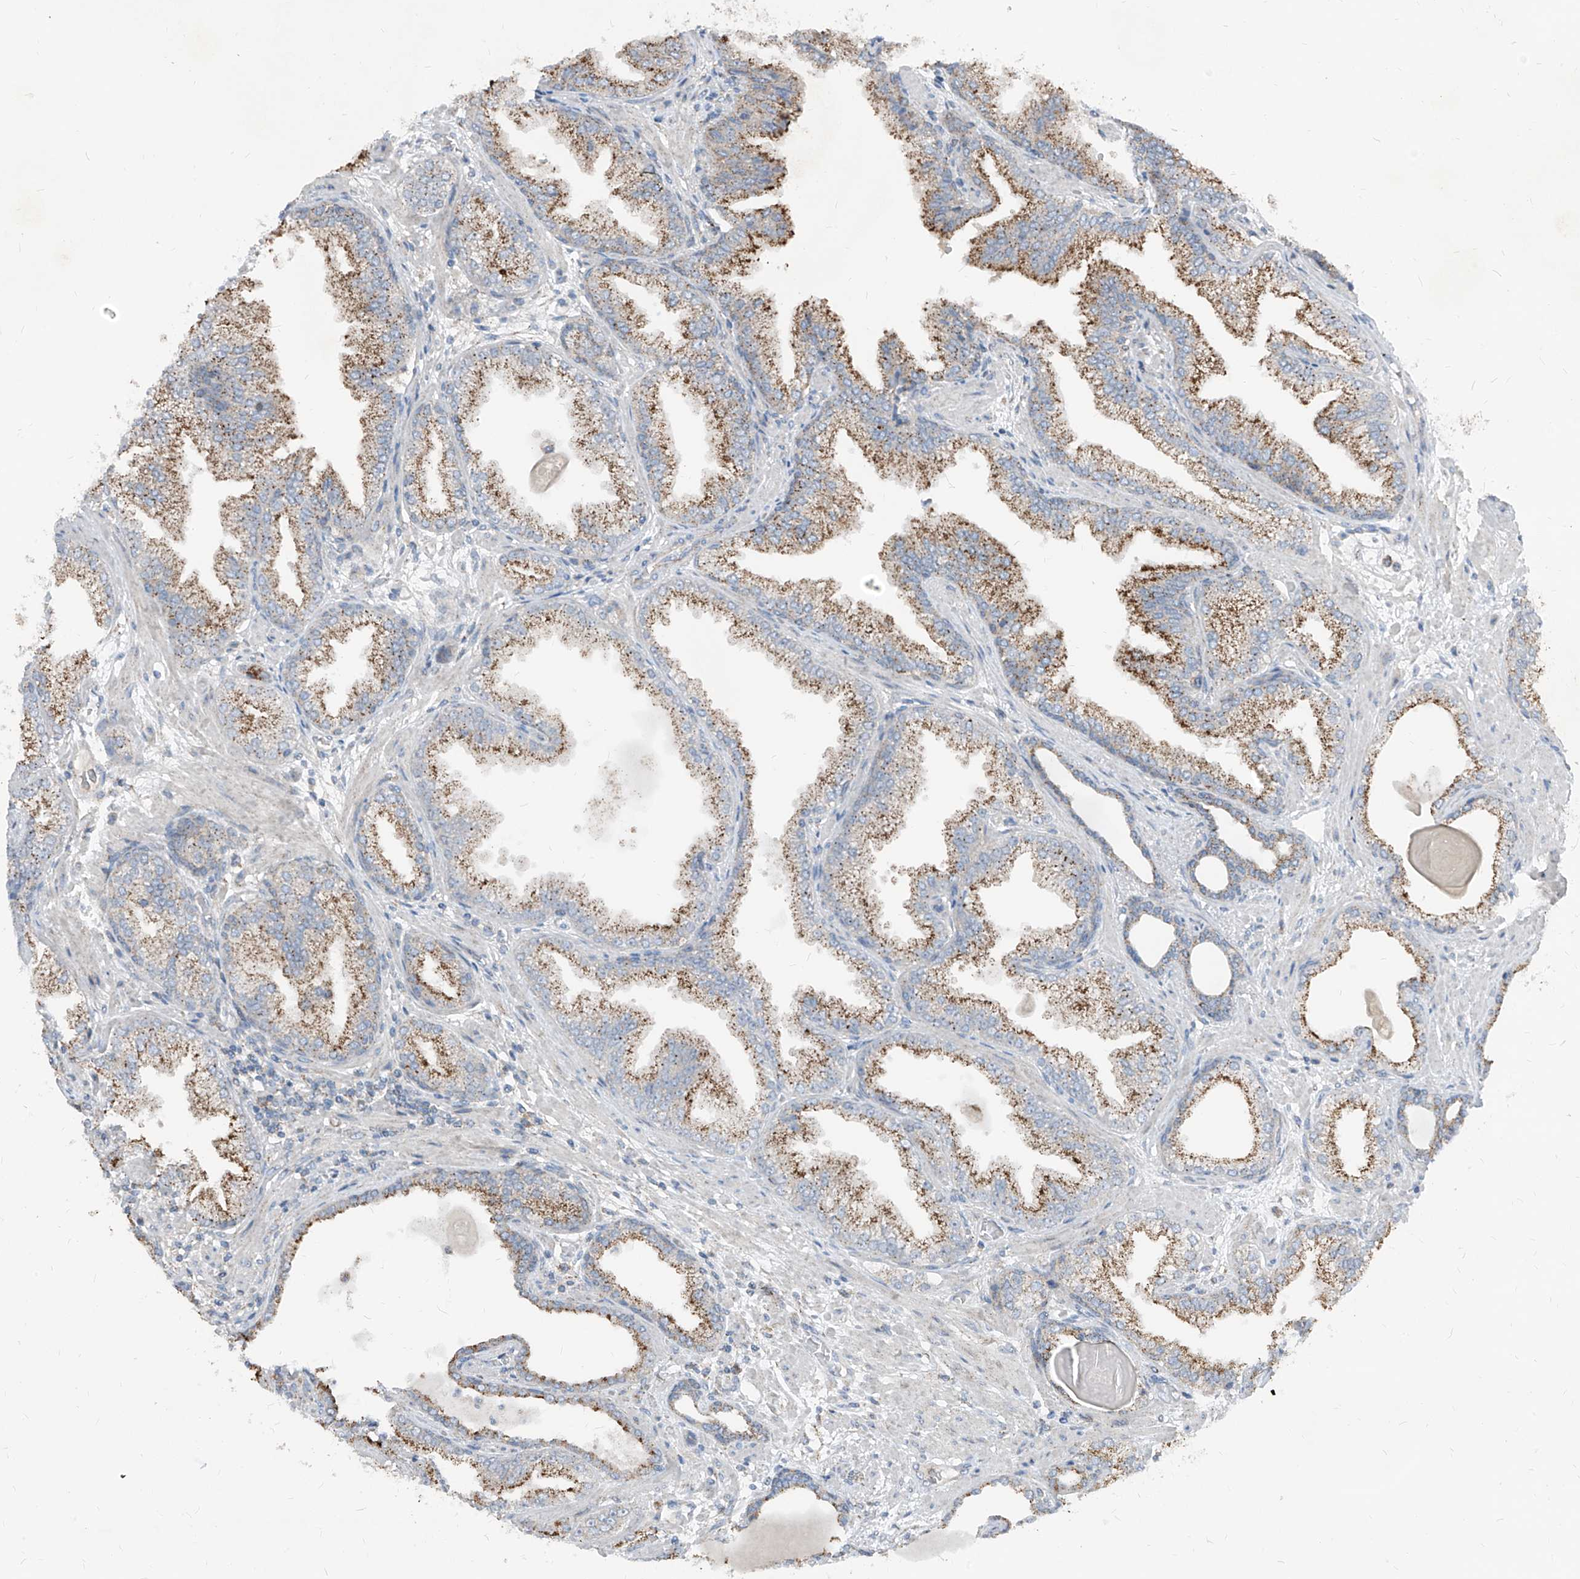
{"staining": {"intensity": "strong", "quantity": "25%-75%", "location": "cytoplasmic/membranous"}, "tissue": "prostate cancer", "cell_type": "Tumor cells", "image_type": "cancer", "snomed": [{"axis": "morphology", "description": "Adenocarcinoma, High grade"}, {"axis": "topography", "description": "Prostate"}], "caption": "An immunohistochemistry micrograph of tumor tissue is shown. Protein staining in brown labels strong cytoplasmic/membranous positivity in prostate high-grade adenocarcinoma within tumor cells. Nuclei are stained in blue.", "gene": "ABCD3", "patient": {"sex": "male", "age": 71}}